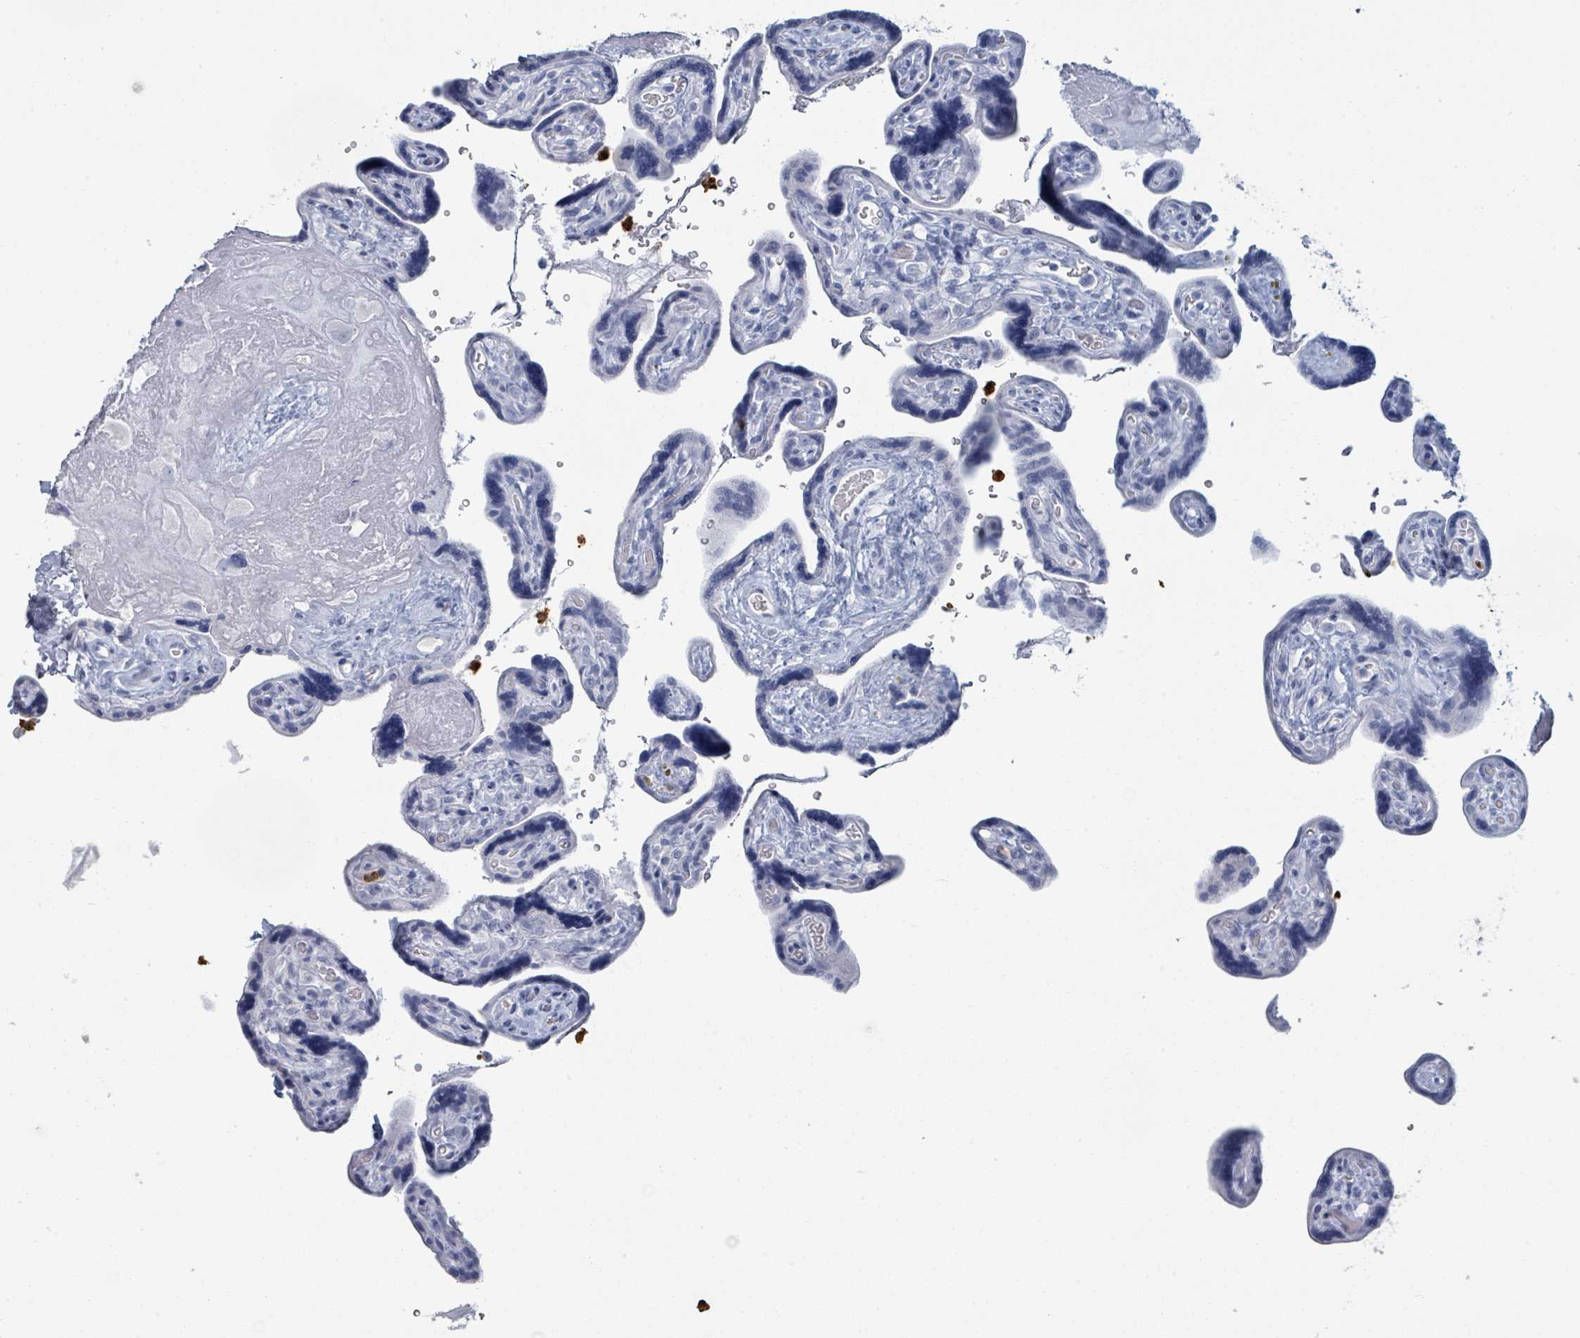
{"staining": {"intensity": "negative", "quantity": "none", "location": "none"}, "tissue": "placenta", "cell_type": "Decidual cells", "image_type": "normal", "snomed": [{"axis": "morphology", "description": "Normal tissue, NOS"}, {"axis": "topography", "description": "Placenta"}], "caption": "Immunohistochemistry (IHC) photomicrograph of normal human placenta stained for a protein (brown), which reveals no staining in decidual cells.", "gene": "DEFA4", "patient": {"sex": "female", "age": 39}}